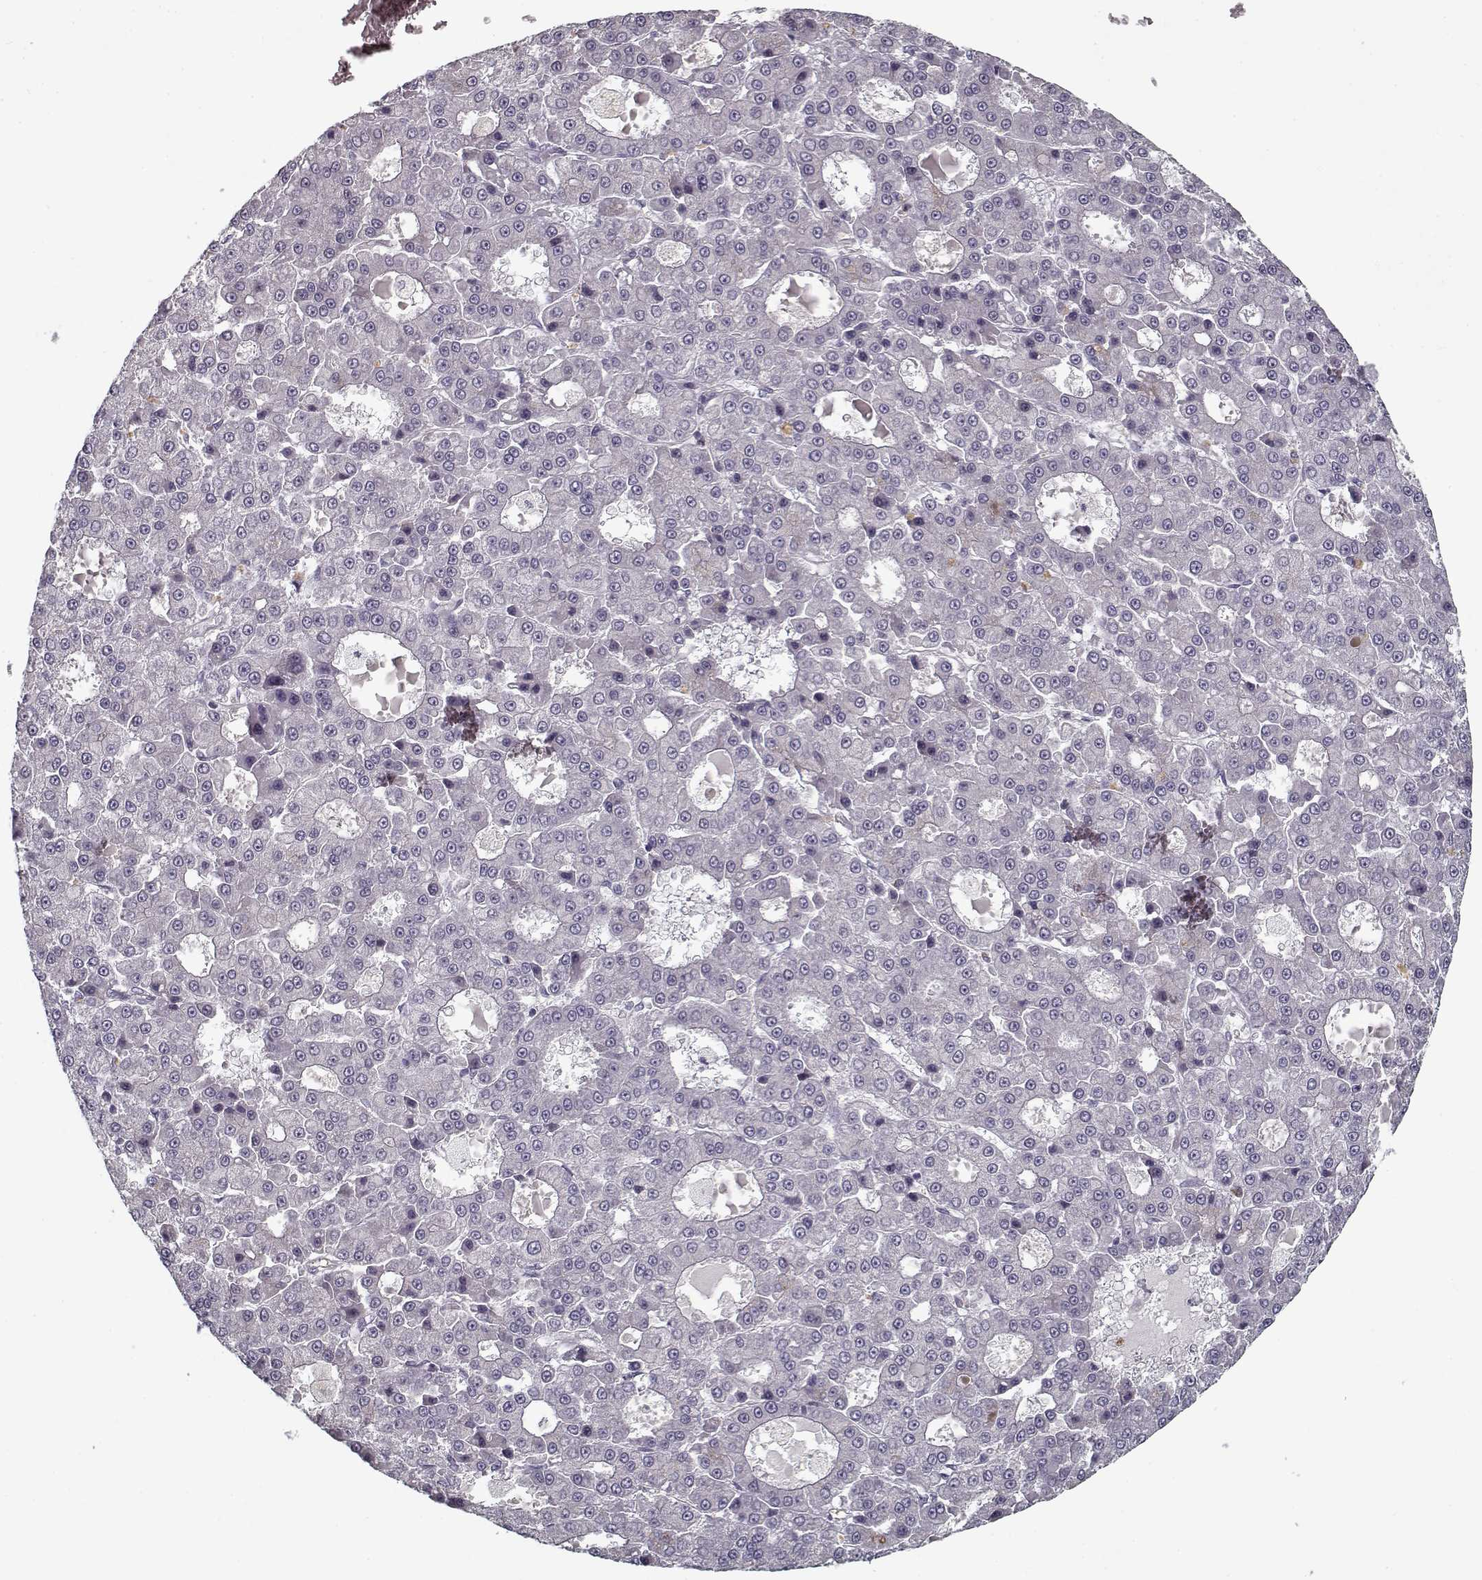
{"staining": {"intensity": "negative", "quantity": "none", "location": "none"}, "tissue": "liver cancer", "cell_type": "Tumor cells", "image_type": "cancer", "snomed": [{"axis": "morphology", "description": "Carcinoma, Hepatocellular, NOS"}, {"axis": "topography", "description": "Liver"}], "caption": "A histopathology image of human liver cancer is negative for staining in tumor cells. Brightfield microscopy of immunohistochemistry (IHC) stained with DAB (3,3'-diaminobenzidine) (brown) and hematoxylin (blue), captured at high magnification.", "gene": "UNC13D", "patient": {"sex": "male", "age": 70}}